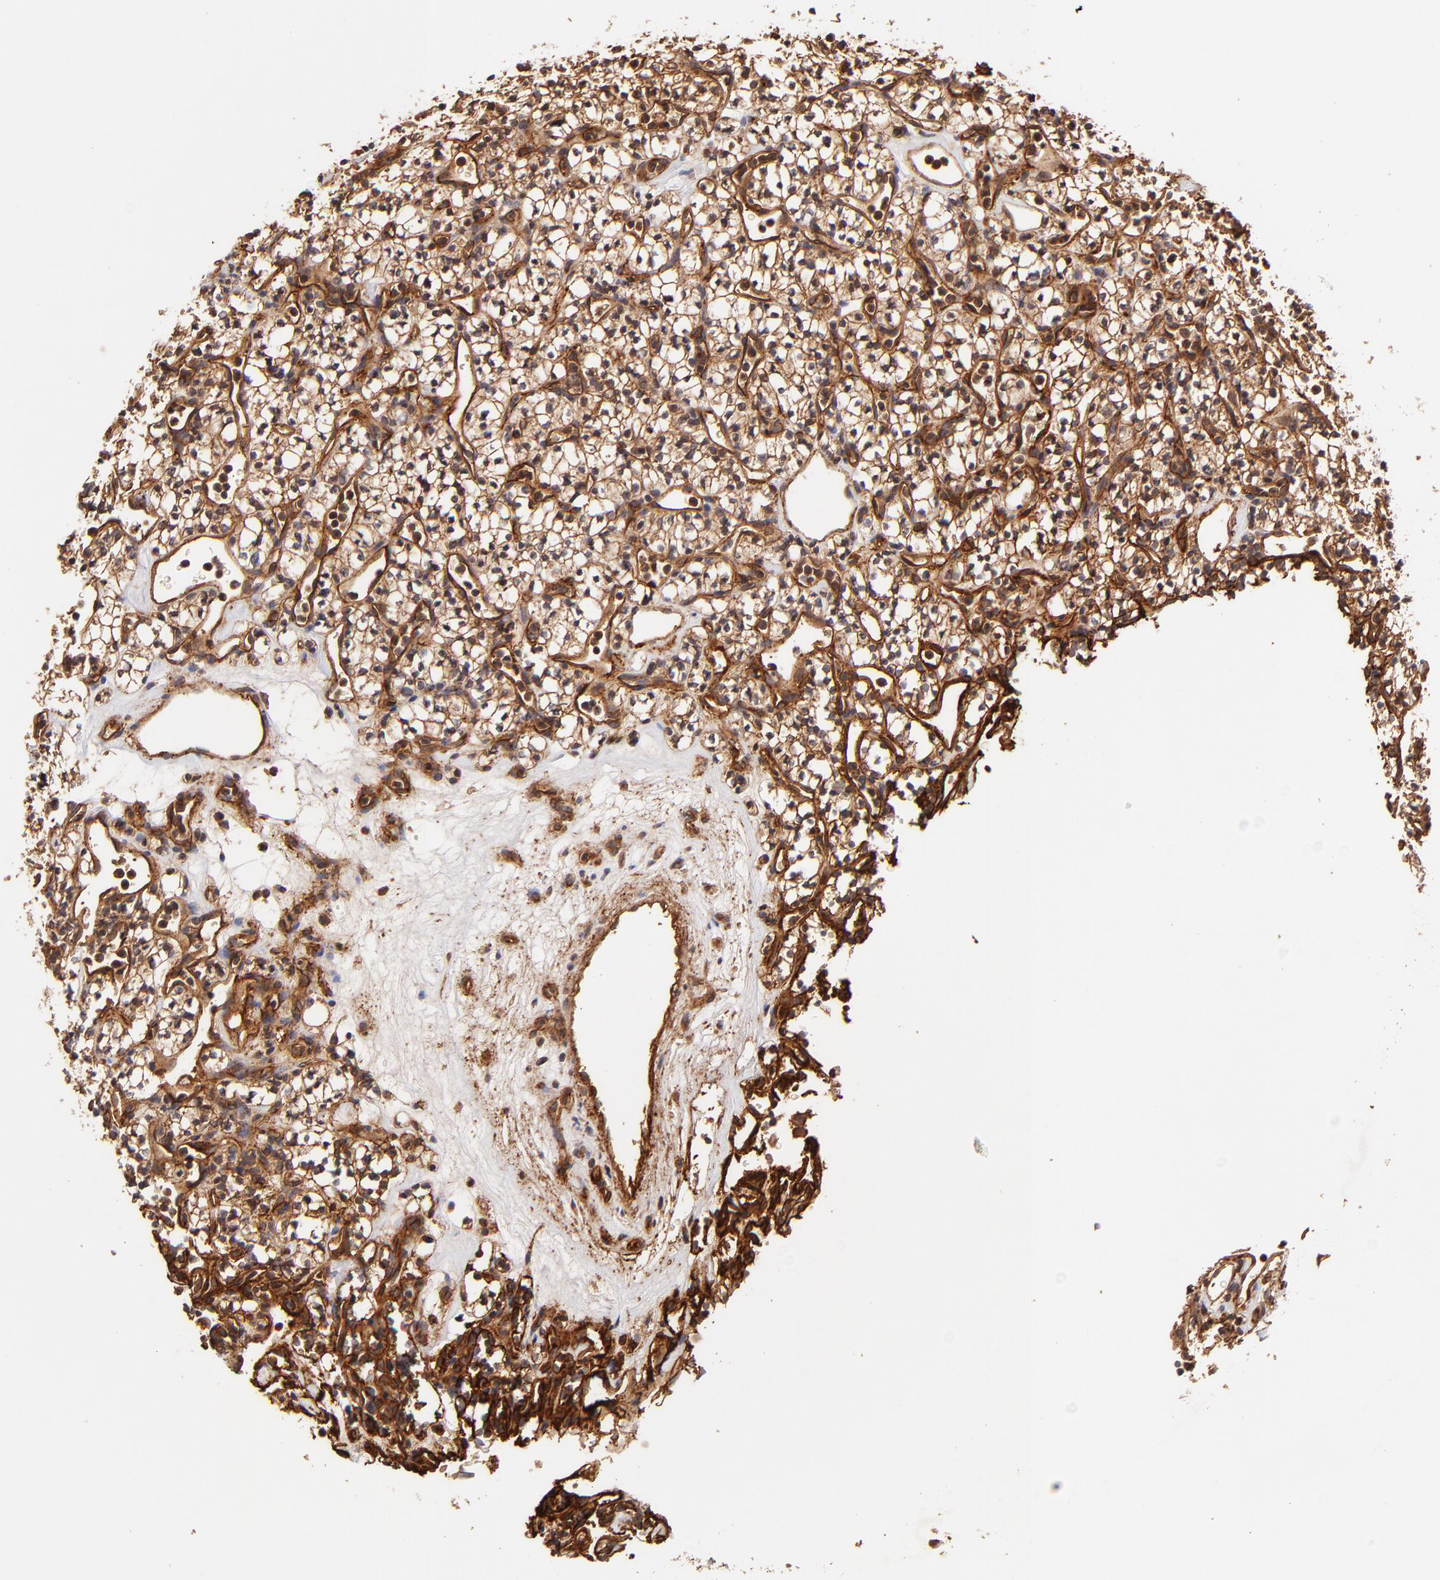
{"staining": {"intensity": "moderate", "quantity": ">75%", "location": "cytoplasmic/membranous"}, "tissue": "renal cancer", "cell_type": "Tumor cells", "image_type": "cancer", "snomed": [{"axis": "morphology", "description": "Adenocarcinoma, NOS"}, {"axis": "topography", "description": "Kidney"}], "caption": "Renal cancer tissue reveals moderate cytoplasmic/membranous expression in about >75% of tumor cells, visualized by immunohistochemistry.", "gene": "ITGB1", "patient": {"sex": "male", "age": 59}}